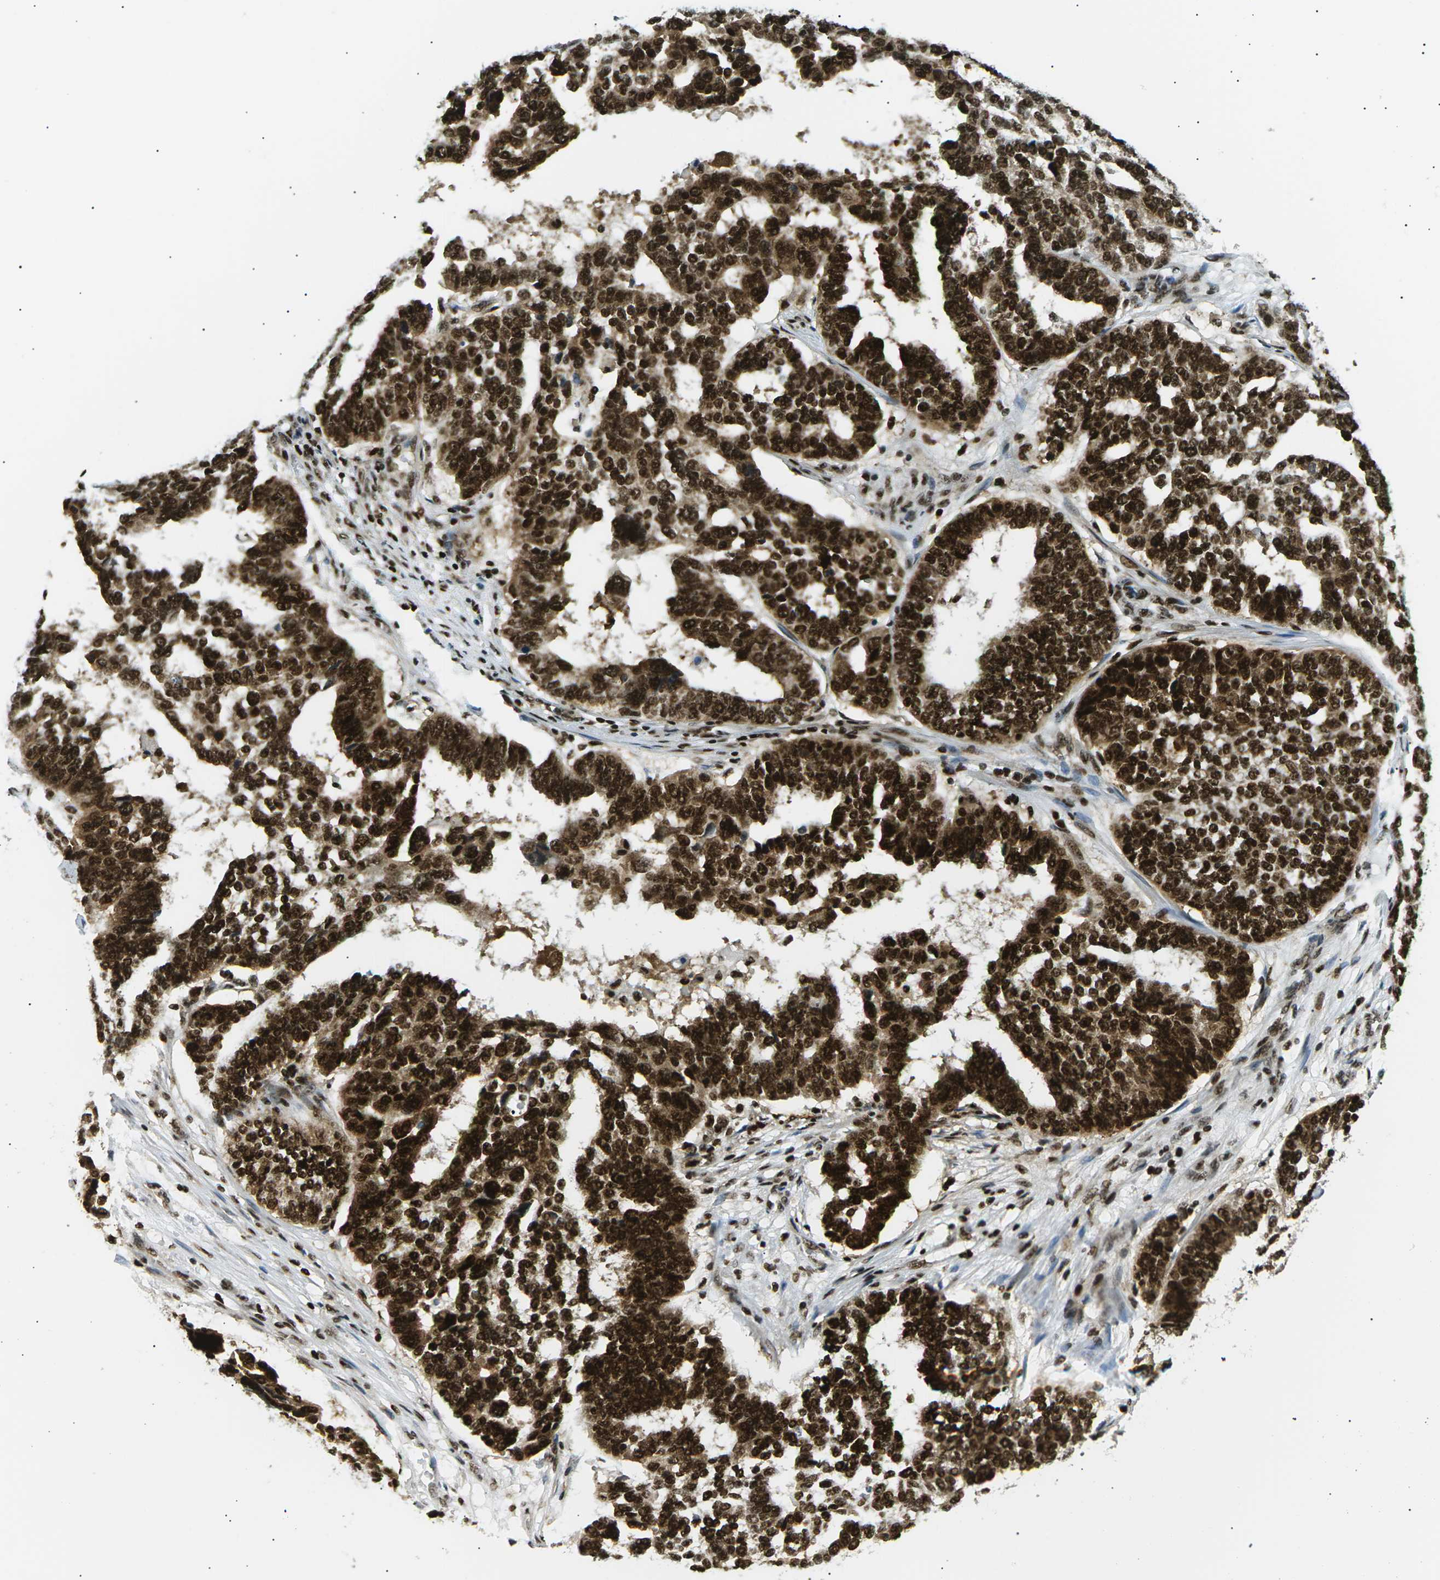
{"staining": {"intensity": "strong", "quantity": ">75%", "location": "cytoplasmic/membranous,nuclear"}, "tissue": "ovarian cancer", "cell_type": "Tumor cells", "image_type": "cancer", "snomed": [{"axis": "morphology", "description": "Cystadenocarcinoma, serous, NOS"}, {"axis": "topography", "description": "Ovary"}], "caption": "DAB (3,3'-diaminobenzidine) immunohistochemical staining of human ovarian cancer (serous cystadenocarcinoma) reveals strong cytoplasmic/membranous and nuclear protein positivity in approximately >75% of tumor cells. (IHC, brightfield microscopy, high magnification).", "gene": "RPA2", "patient": {"sex": "female", "age": 59}}